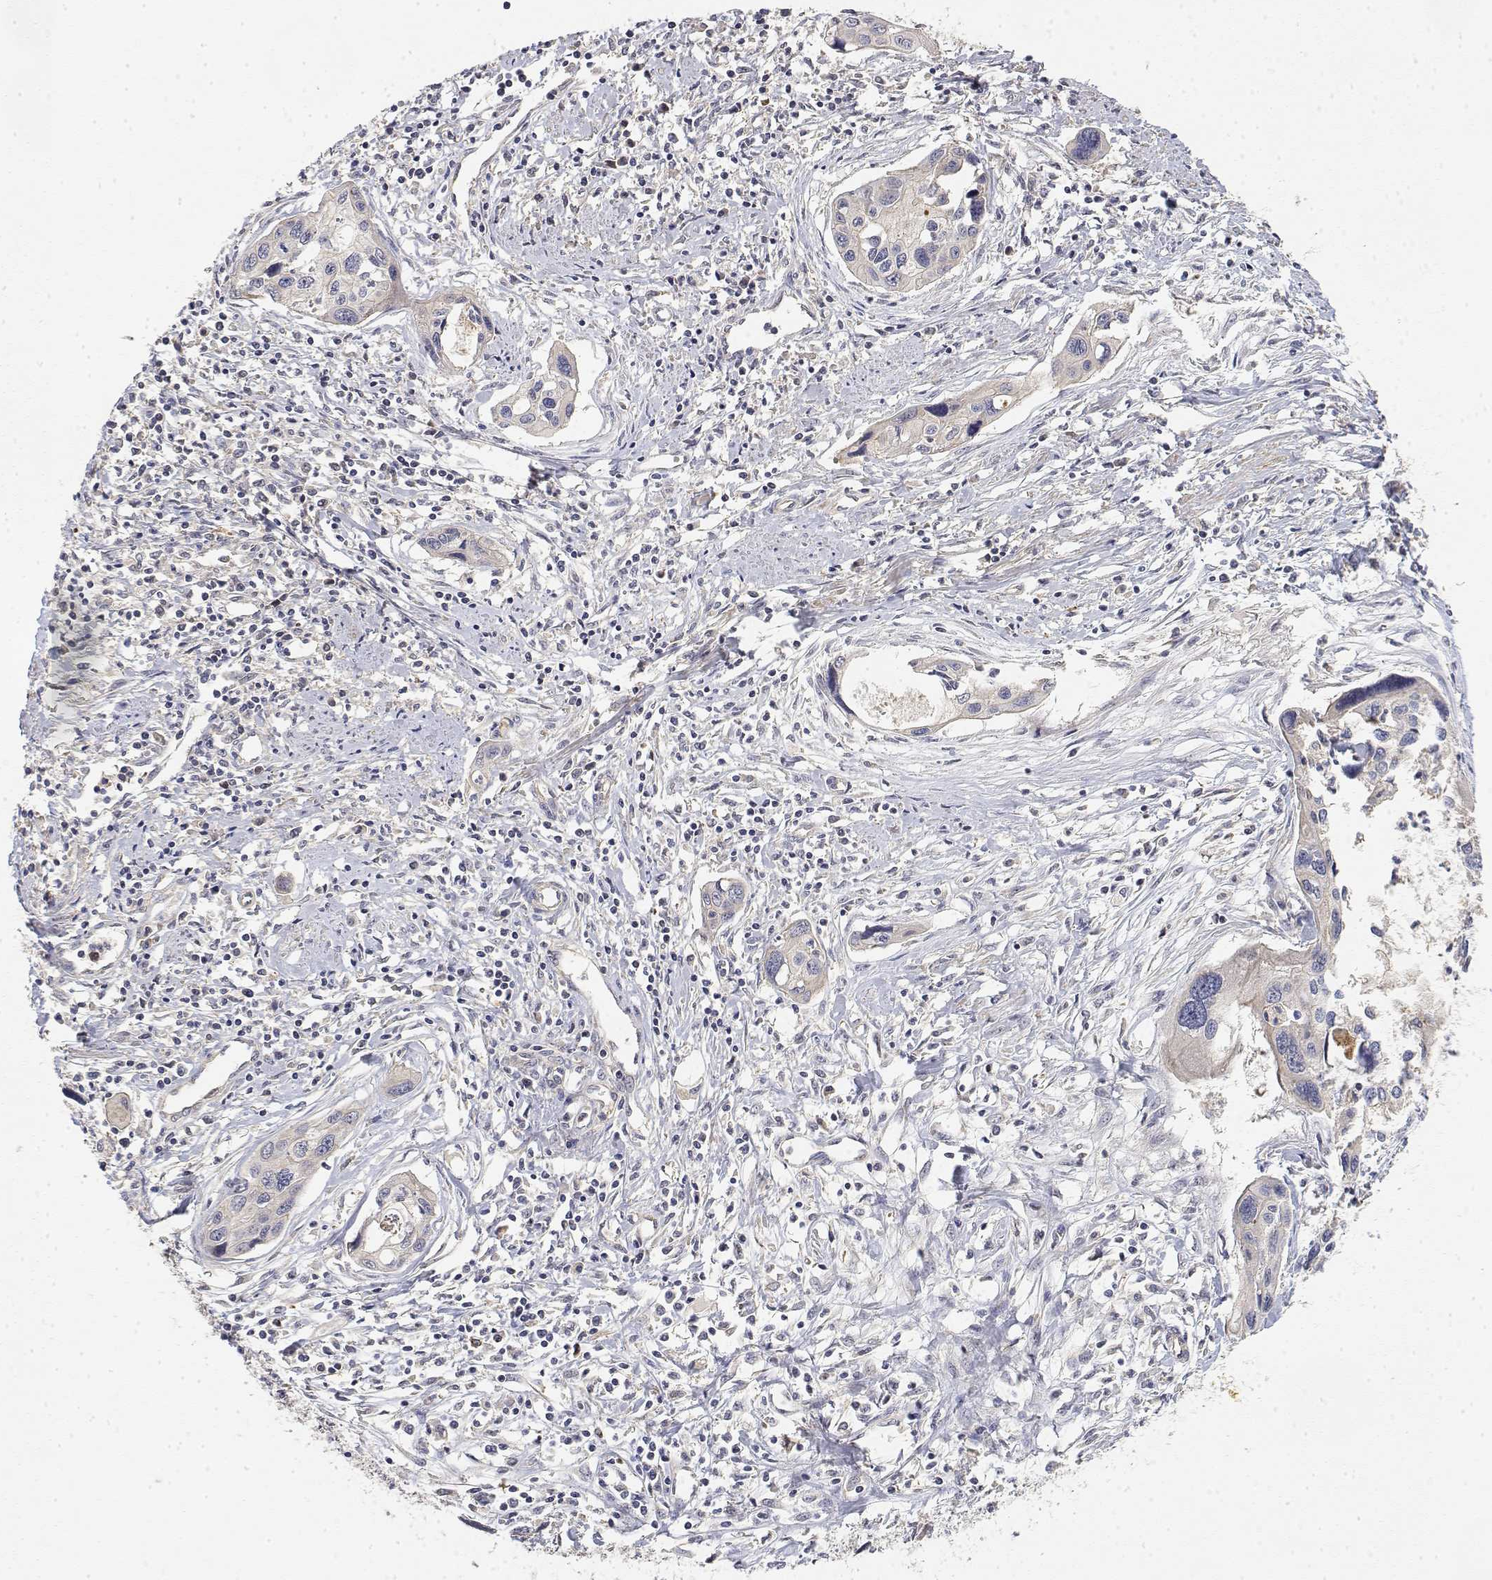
{"staining": {"intensity": "negative", "quantity": "none", "location": "none"}, "tissue": "cervical cancer", "cell_type": "Tumor cells", "image_type": "cancer", "snomed": [{"axis": "morphology", "description": "Squamous cell carcinoma, NOS"}, {"axis": "topography", "description": "Cervix"}], "caption": "A histopathology image of human squamous cell carcinoma (cervical) is negative for staining in tumor cells. The staining is performed using DAB brown chromogen with nuclei counter-stained in using hematoxylin.", "gene": "LONRF3", "patient": {"sex": "female", "age": 31}}